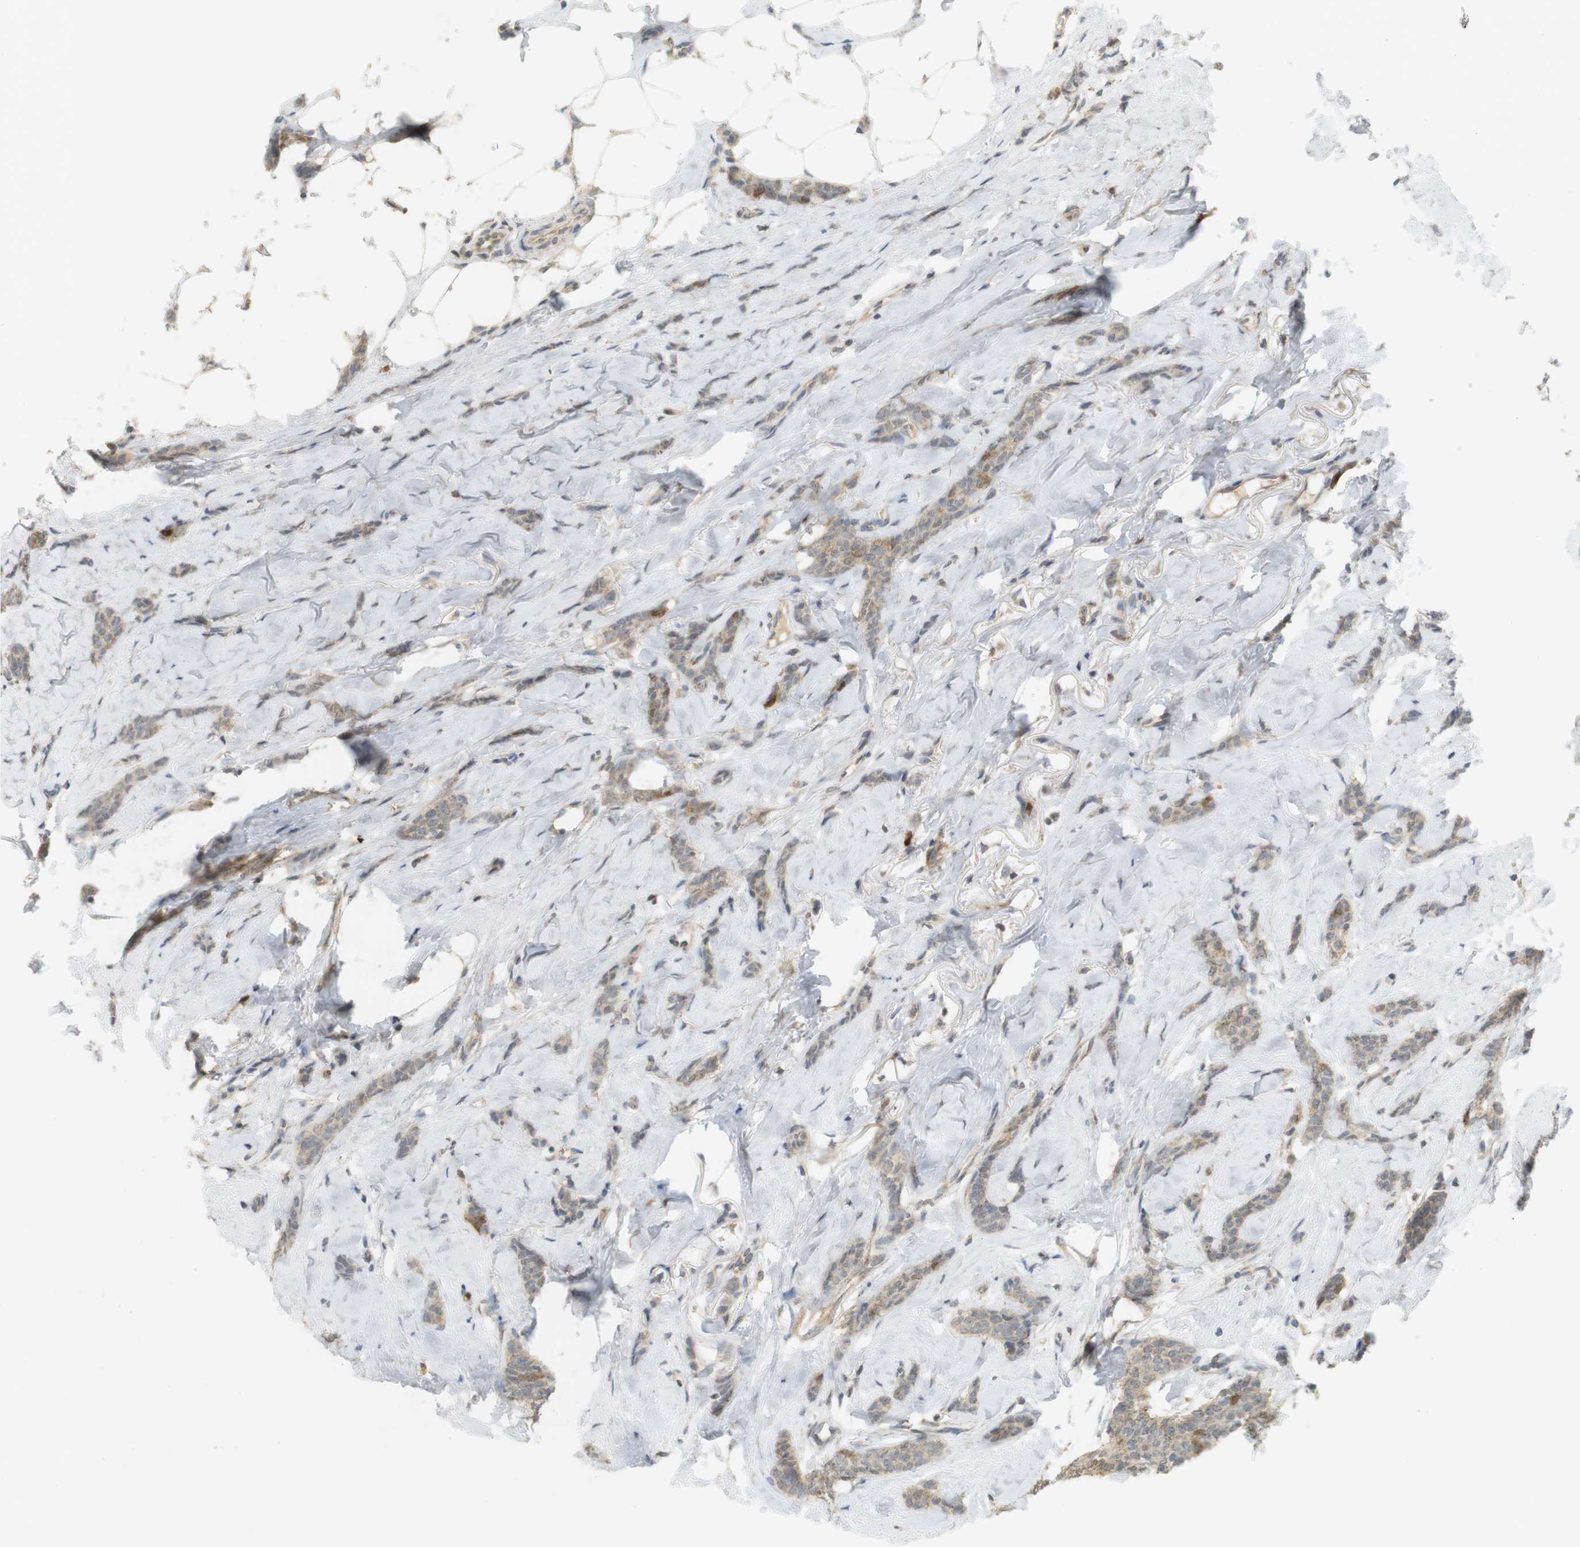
{"staining": {"intensity": "moderate", "quantity": "<25%", "location": "cytoplasmic/membranous"}, "tissue": "breast cancer", "cell_type": "Tumor cells", "image_type": "cancer", "snomed": [{"axis": "morphology", "description": "Lobular carcinoma"}, {"axis": "topography", "description": "Skin"}, {"axis": "topography", "description": "Breast"}], "caption": "Immunohistochemistry micrograph of breast cancer stained for a protein (brown), which shows low levels of moderate cytoplasmic/membranous expression in approximately <25% of tumor cells.", "gene": "TTK", "patient": {"sex": "female", "age": 46}}